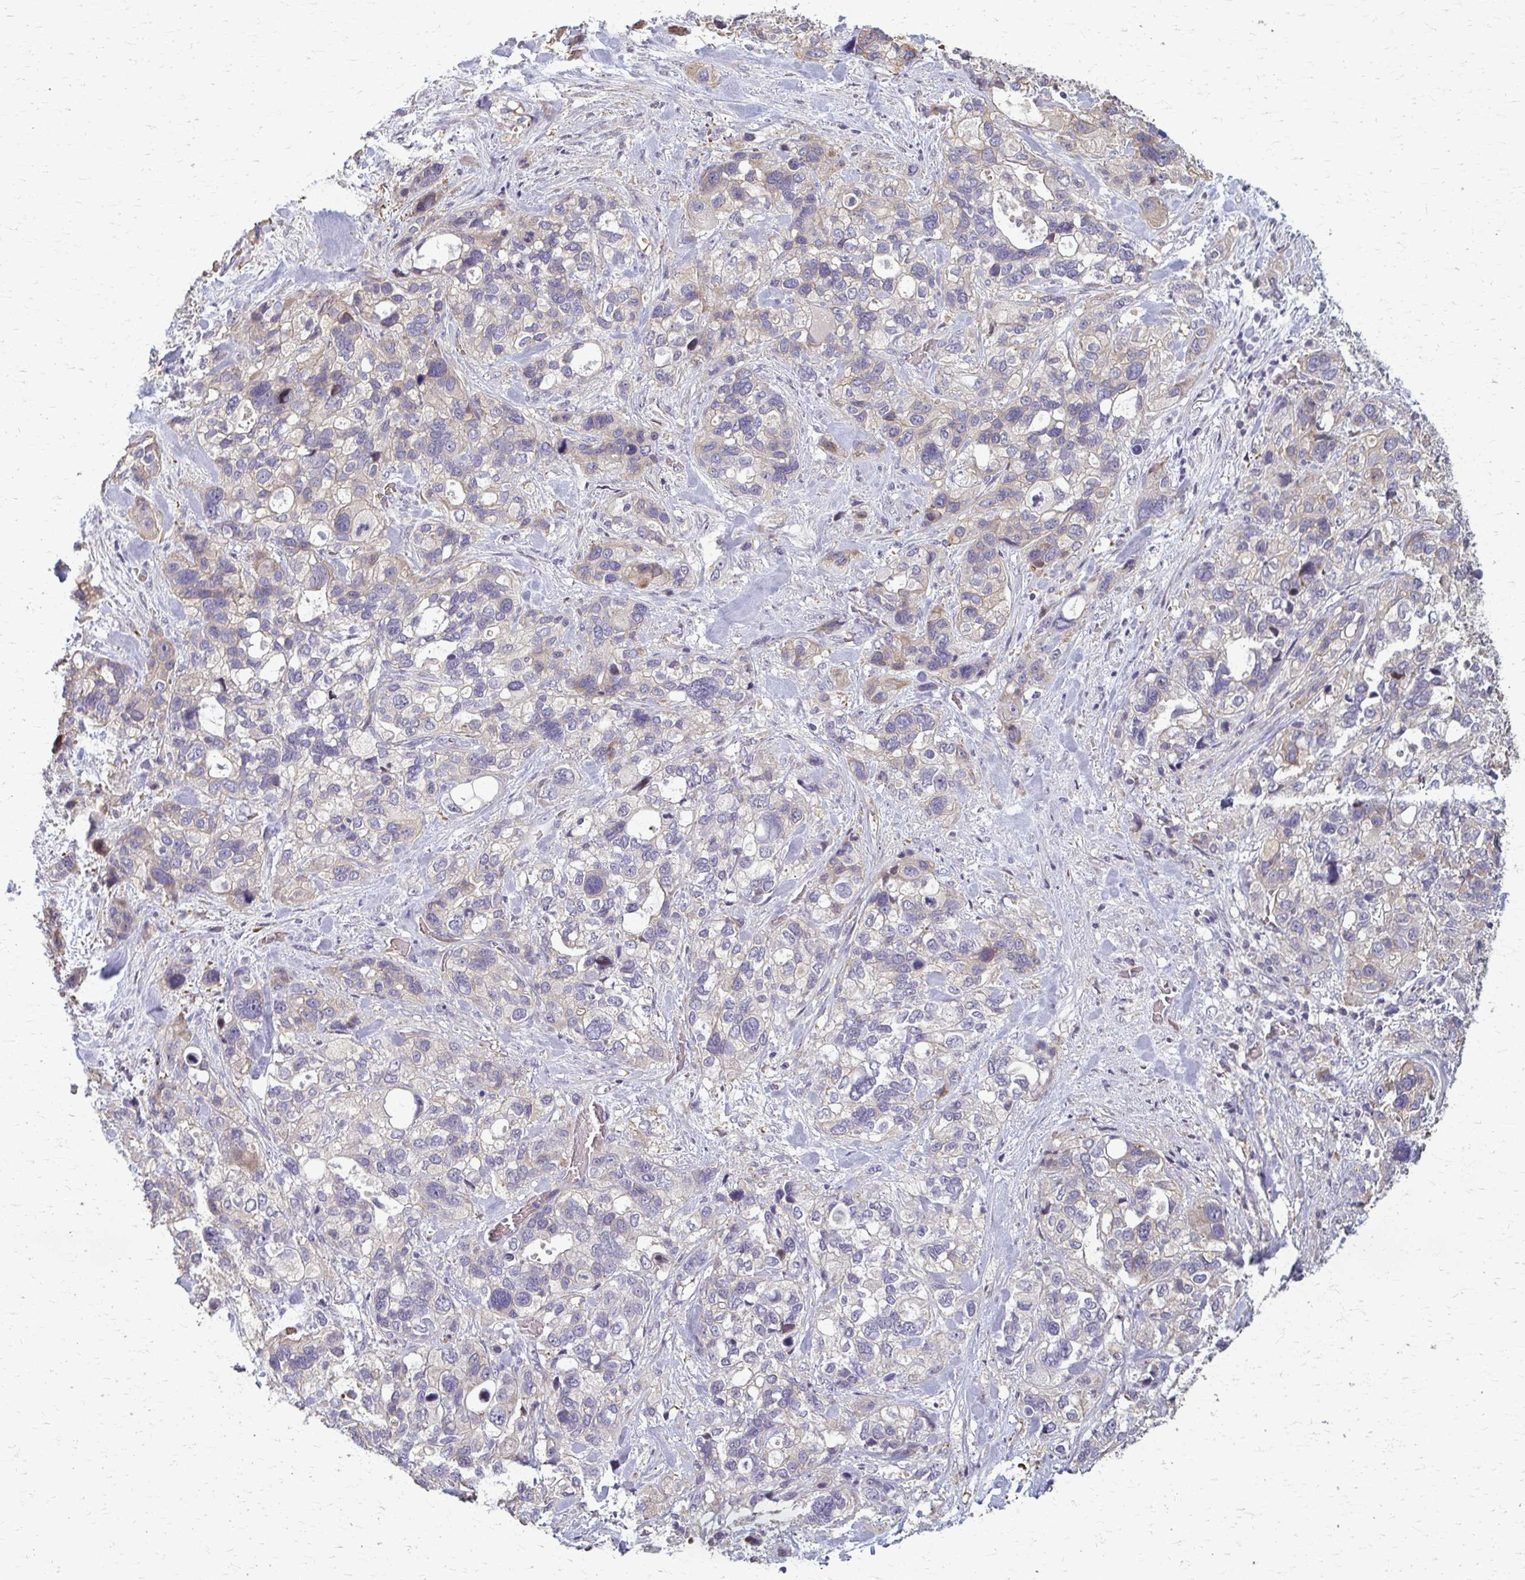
{"staining": {"intensity": "negative", "quantity": "none", "location": "none"}, "tissue": "stomach cancer", "cell_type": "Tumor cells", "image_type": "cancer", "snomed": [{"axis": "morphology", "description": "Adenocarcinoma, NOS"}, {"axis": "topography", "description": "Stomach, upper"}], "caption": "Micrograph shows no significant protein positivity in tumor cells of stomach adenocarcinoma. Brightfield microscopy of IHC stained with DAB (brown) and hematoxylin (blue), captured at high magnification.", "gene": "ZNF34", "patient": {"sex": "female", "age": 81}}